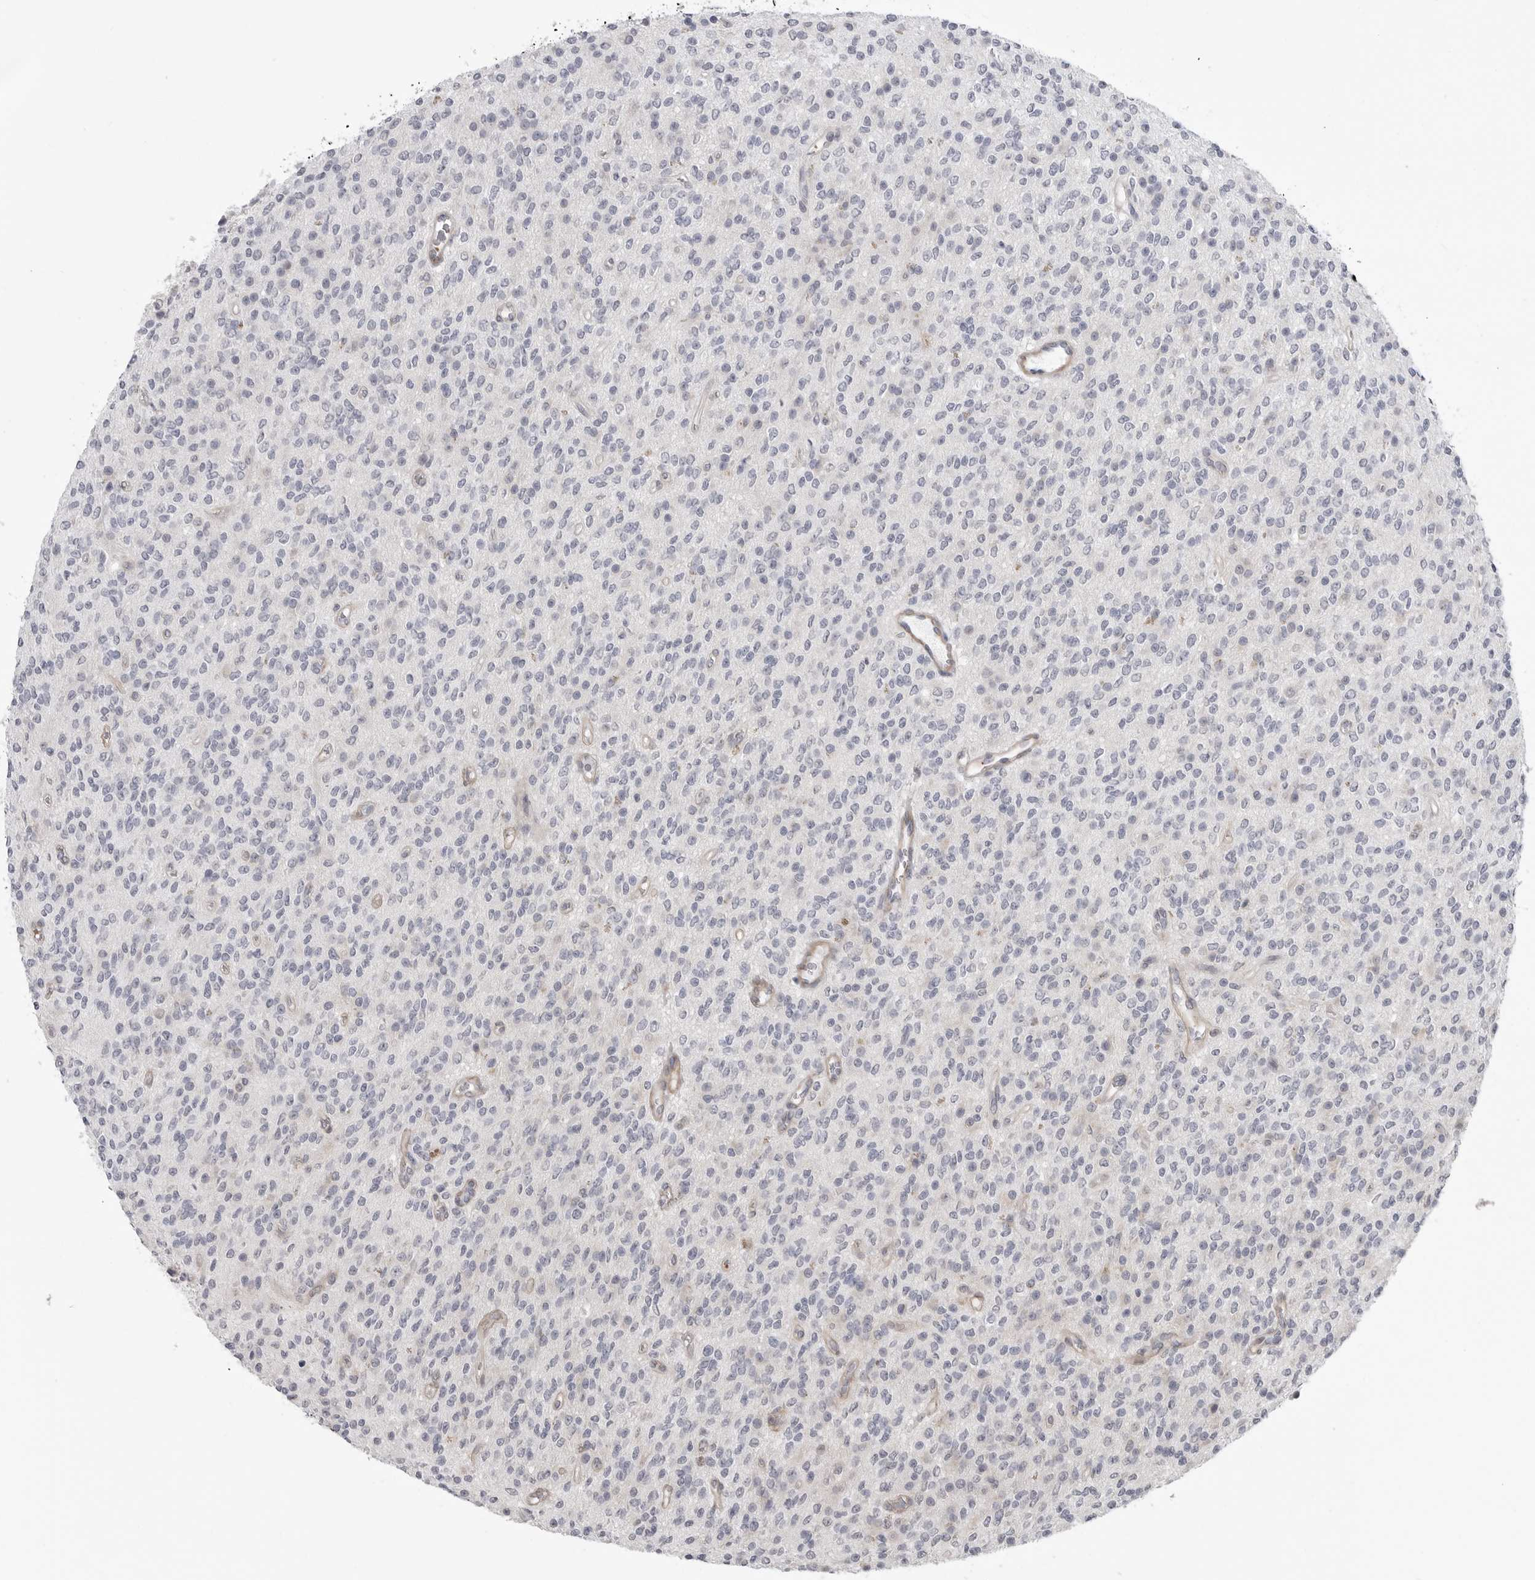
{"staining": {"intensity": "negative", "quantity": "none", "location": "none"}, "tissue": "glioma", "cell_type": "Tumor cells", "image_type": "cancer", "snomed": [{"axis": "morphology", "description": "Glioma, malignant, High grade"}, {"axis": "topography", "description": "Brain"}], "caption": "Tumor cells show no significant protein positivity in glioma.", "gene": "SCP2", "patient": {"sex": "male", "age": 34}}